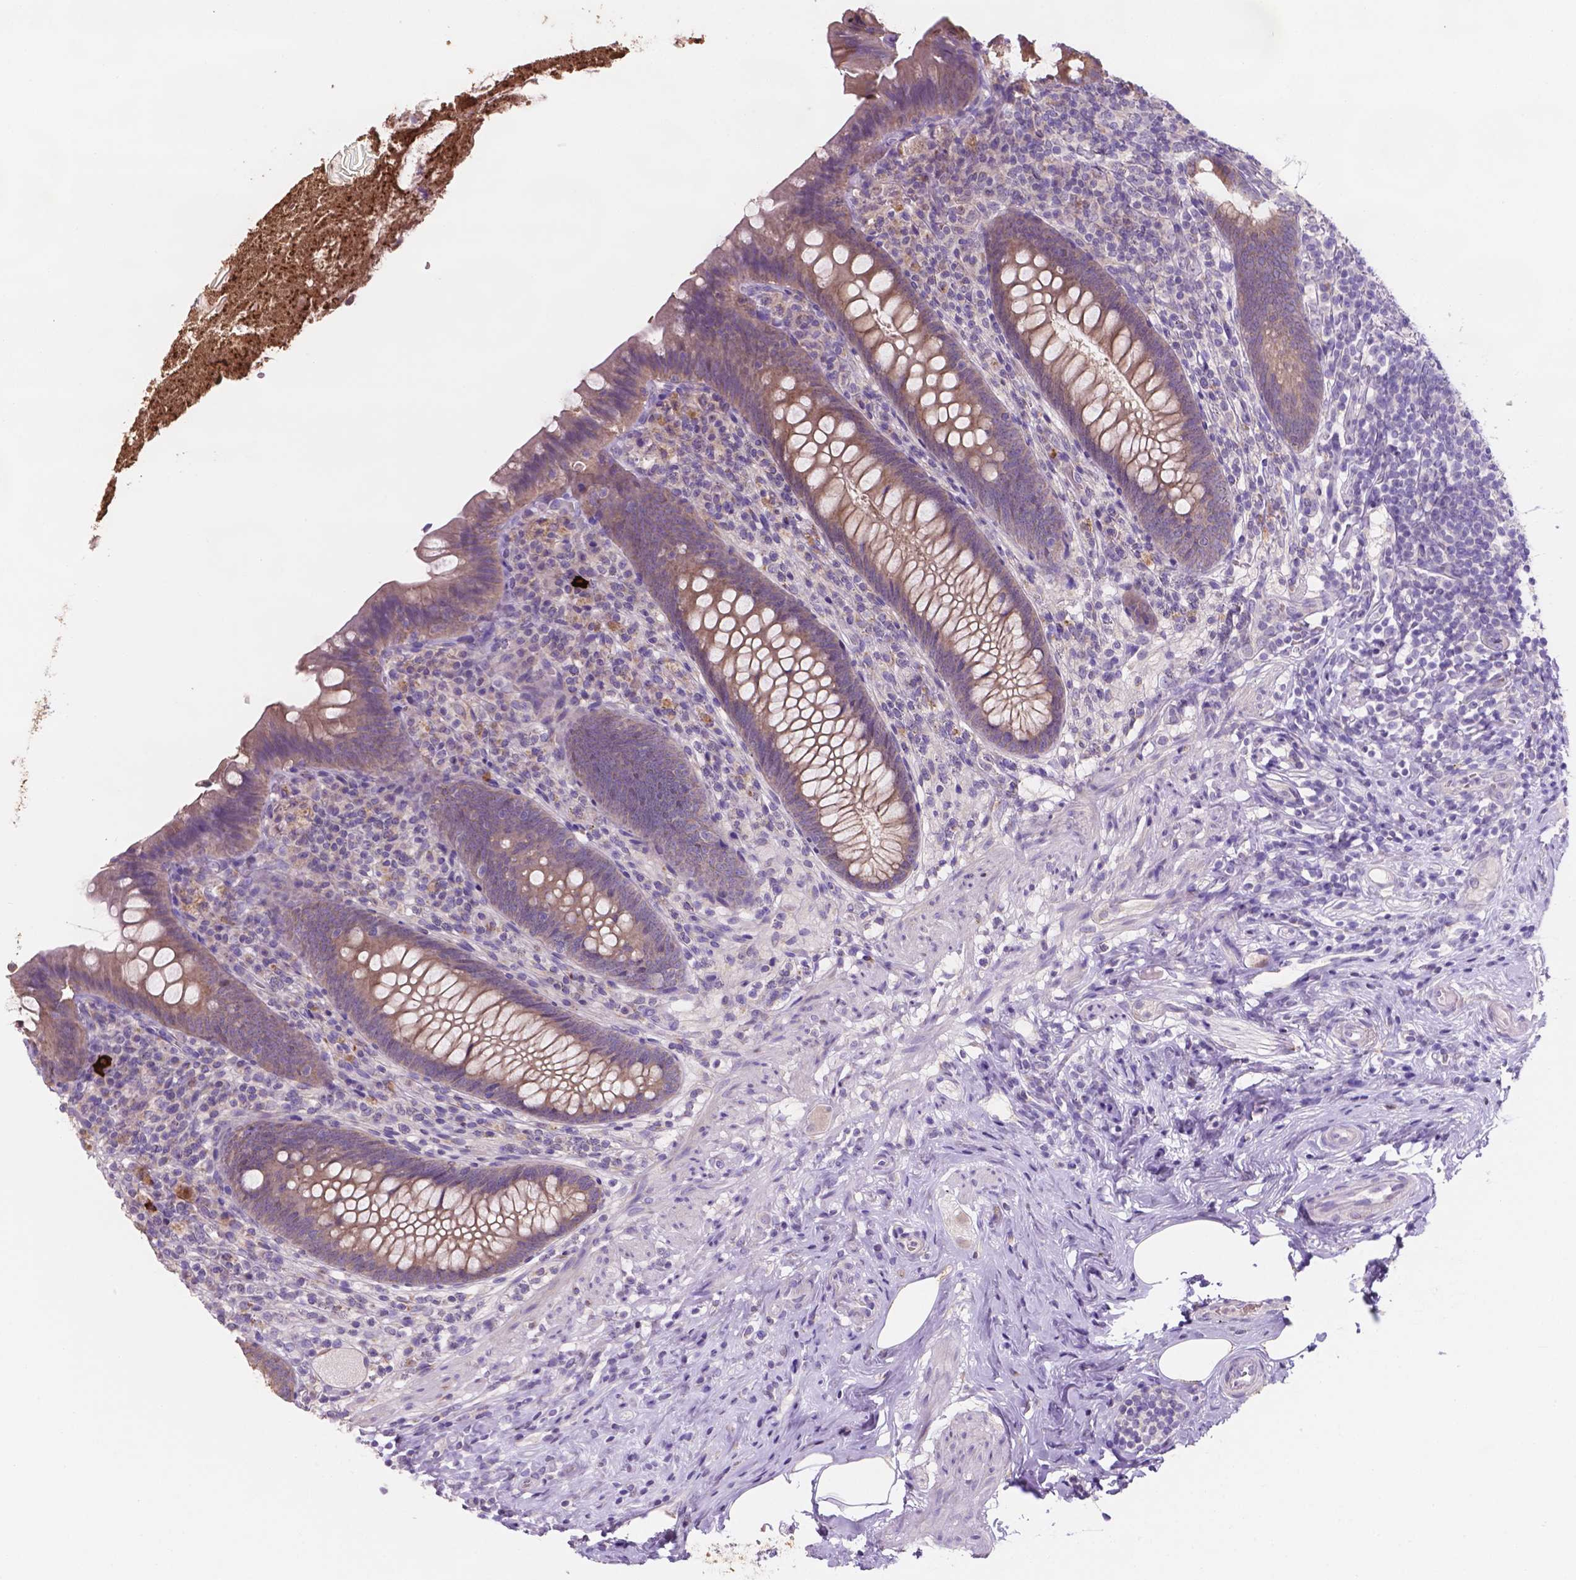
{"staining": {"intensity": "moderate", "quantity": ">75%", "location": "cytoplasmic/membranous"}, "tissue": "appendix", "cell_type": "Glandular cells", "image_type": "normal", "snomed": [{"axis": "morphology", "description": "Normal tissue, NOS"}, {"axis": "topography", "description": "Appendix"}], "caption": "Immunohistochemistry (IHC) of unremarkable appendix demonstrates medium levels of moderate cytoplasmic/membranous positivity in approximately >75% of glandular cells. (Brightfield microscopy of DAB IHC at high magnification).", "gene": "MKRN2OS", "patient": {"sex": "male", "age": 47}}